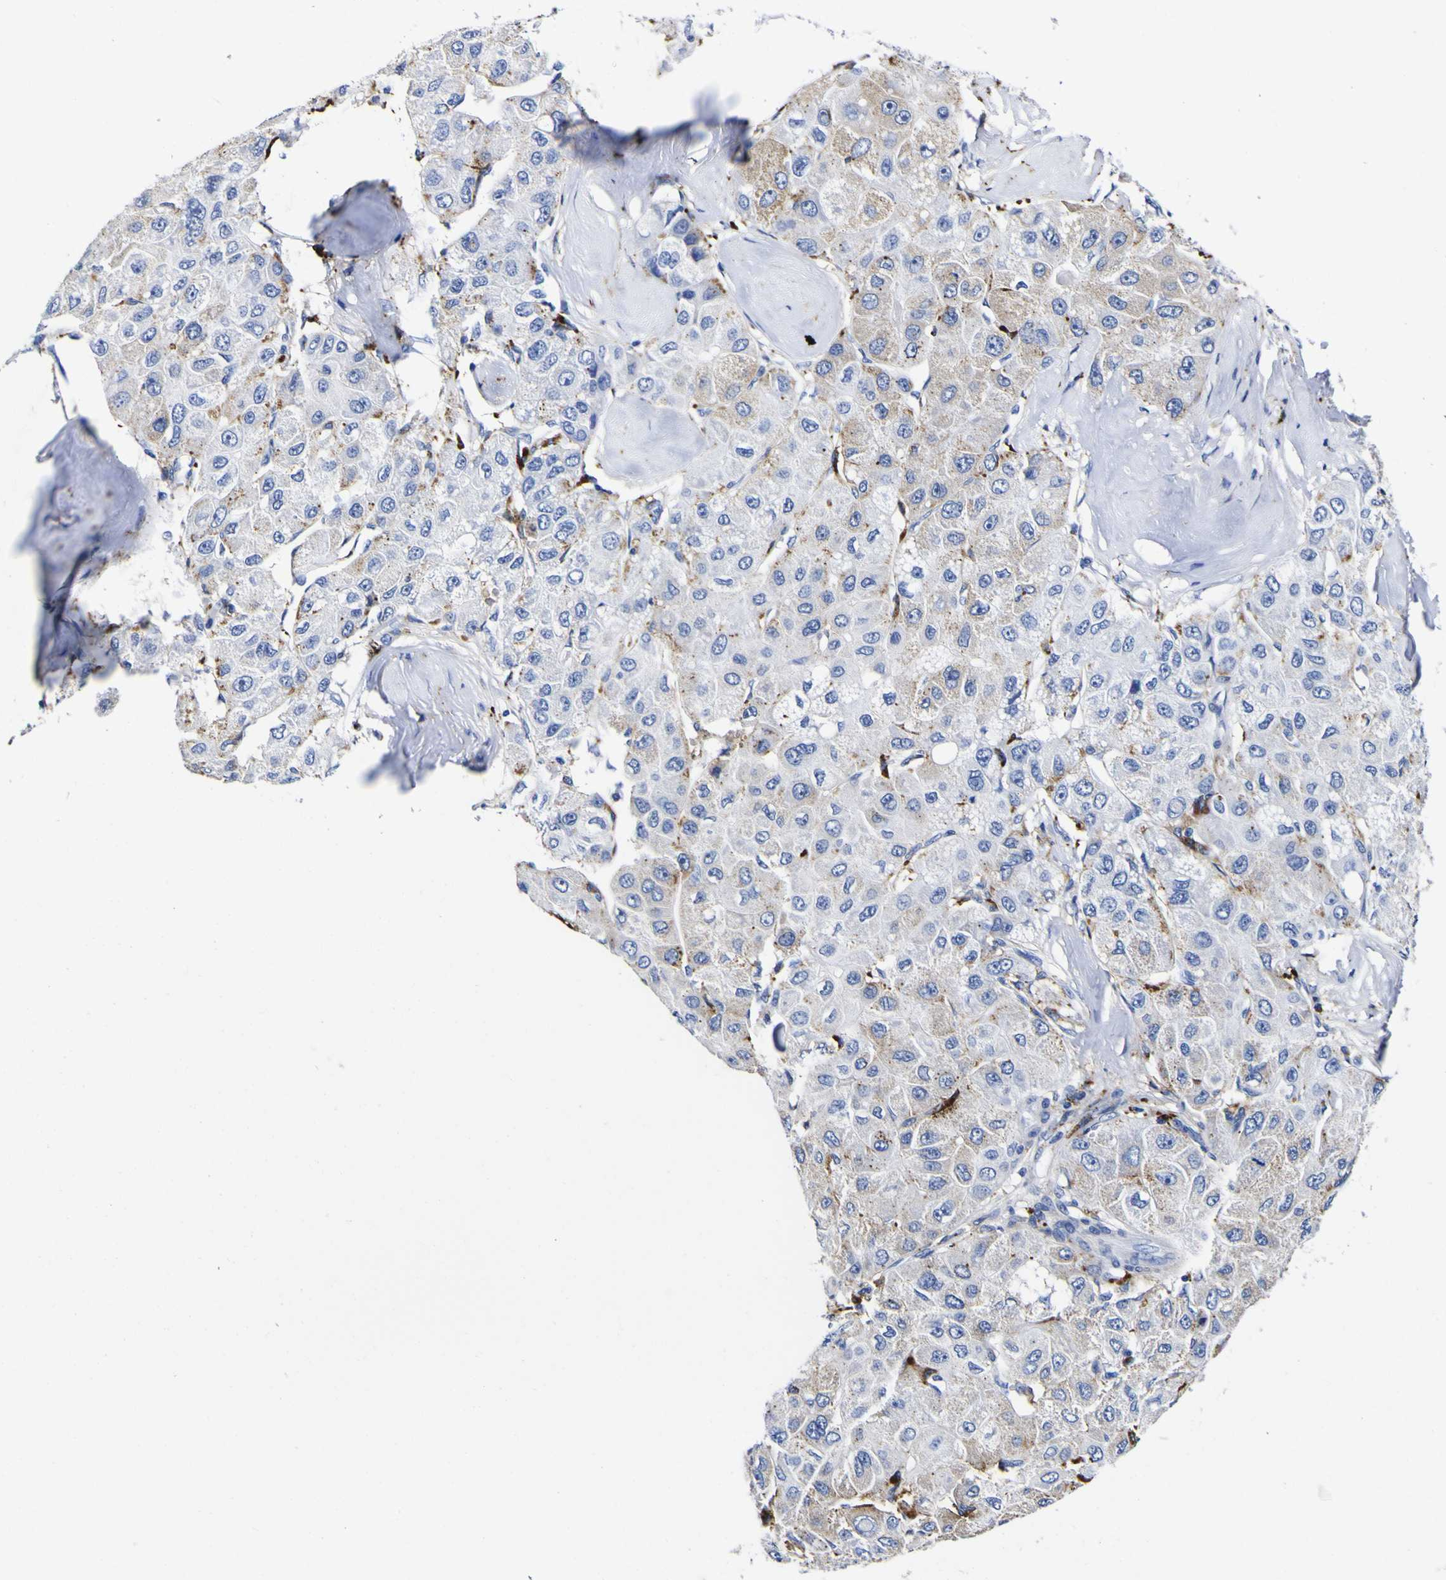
{"staining": {"intensity": "strong", "quantity": "<25%", "location": "cytoplasmic/membranous"}, "tissue": "liver cancer", "cell_type": "Tumor cells", "image_type": "cancer", "snomed": [{"axis": "morphology", "description": "Carcinoma, Hepatocellular, NOS"}, {"axis": "topography", "description": "Liver"}], "caption": "Immunohistochemistry (IHC) staining of liver cancer (hepatocellular carcinoma), which exhibits medium levels of strong cytoplasmic/membranous positivity in about <25% of tumor cells indicating strong cytoplasmic/membranous protein staining. The staining was performed using DAB (brown) for protein detection and nuclei were counterstained in hematoxylin (blue).", "gene": "HLA-DQA1", "patient": {"sex": "male", "age": 80}}